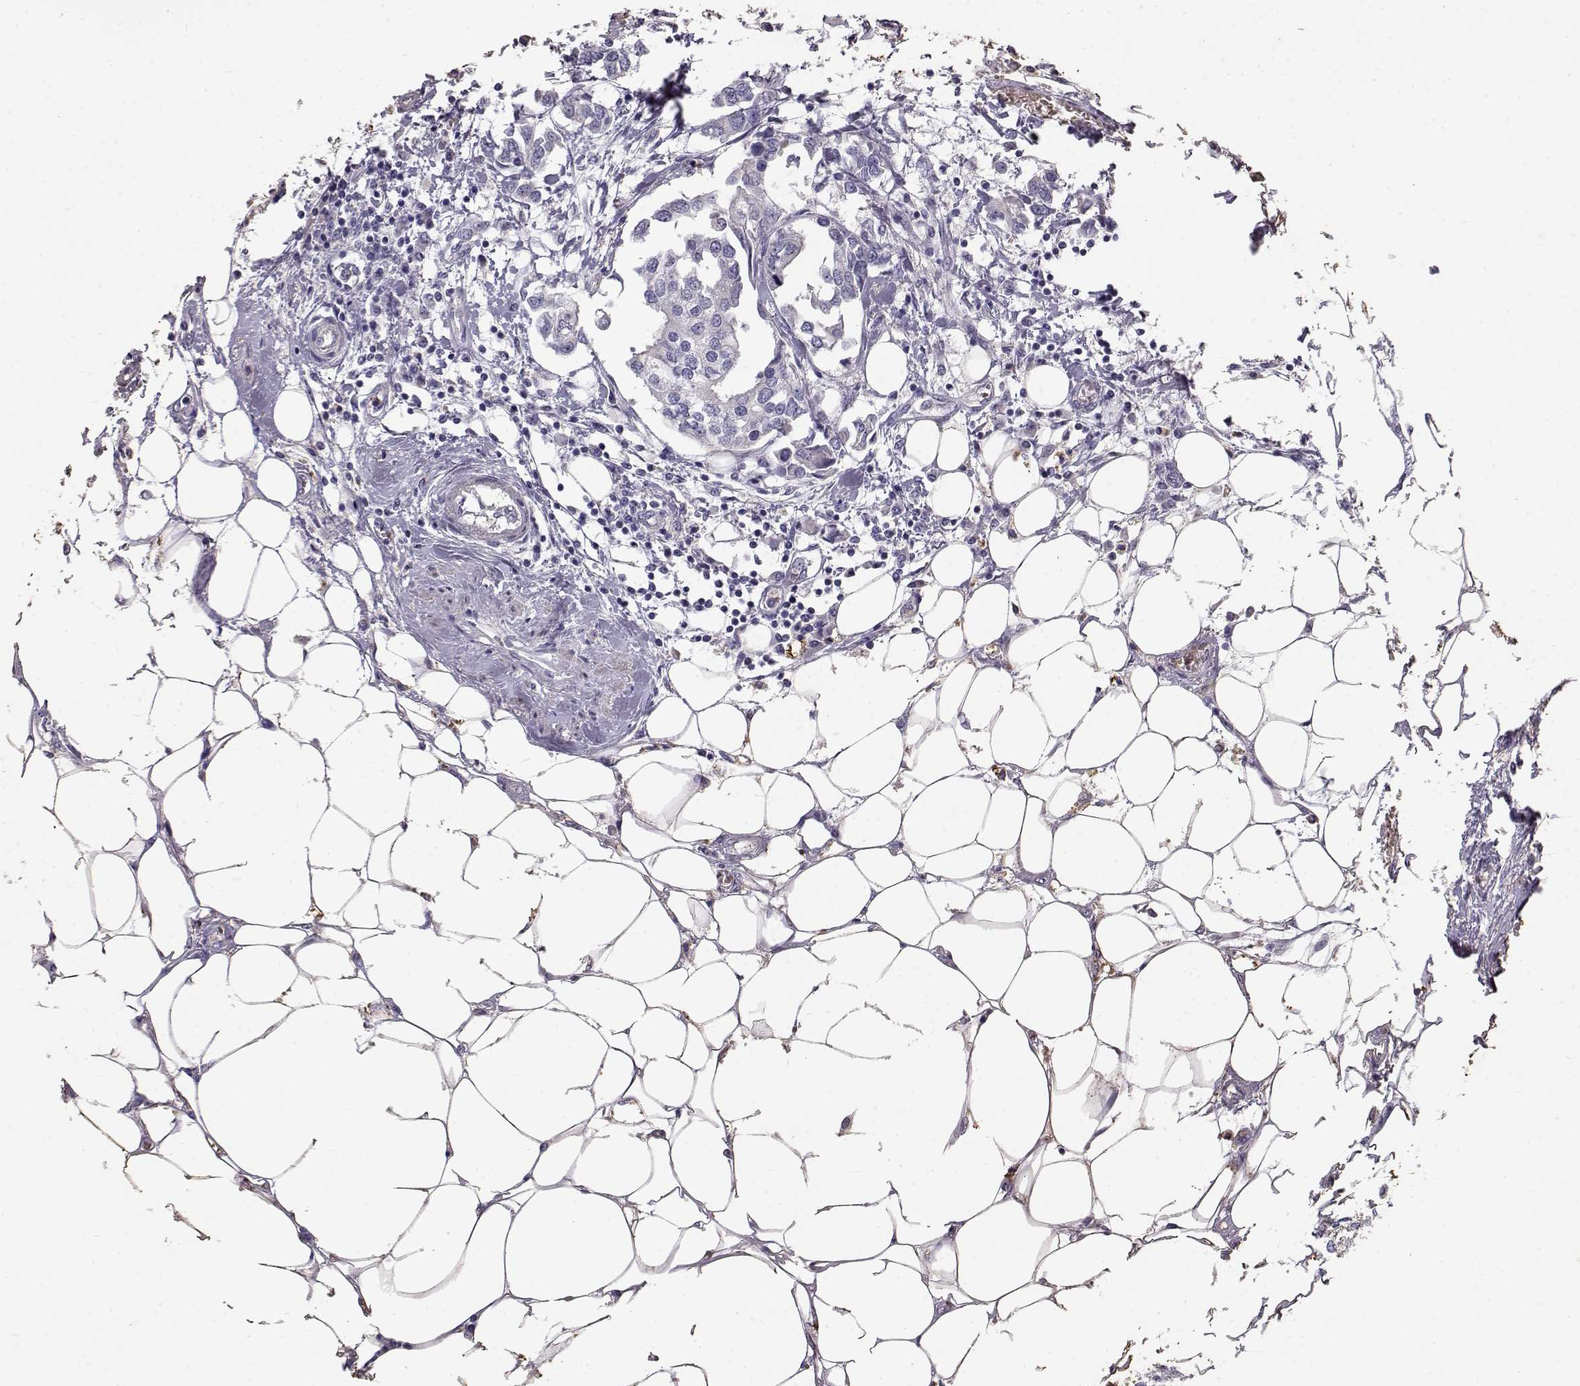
{"staining": {"intensity": "negative", "quantity": "none", "location": "none"}, "tissue": "breast cancer", "cell_type": "Tumor cells", "image_type": "cancer", "snomed": [{"axis": "morphology", "description": "Duct carcinoma"}, {"axis": "topography", "description": "Breast"}], "caption": "IHC micrograph of neoplastic tissue: intraductal carcinoma (breast) stained with DAB demonstrates no significant protein expression in tumor cells.", "gene": "RD3", "patient": {"sex": "female", "age": 83}}